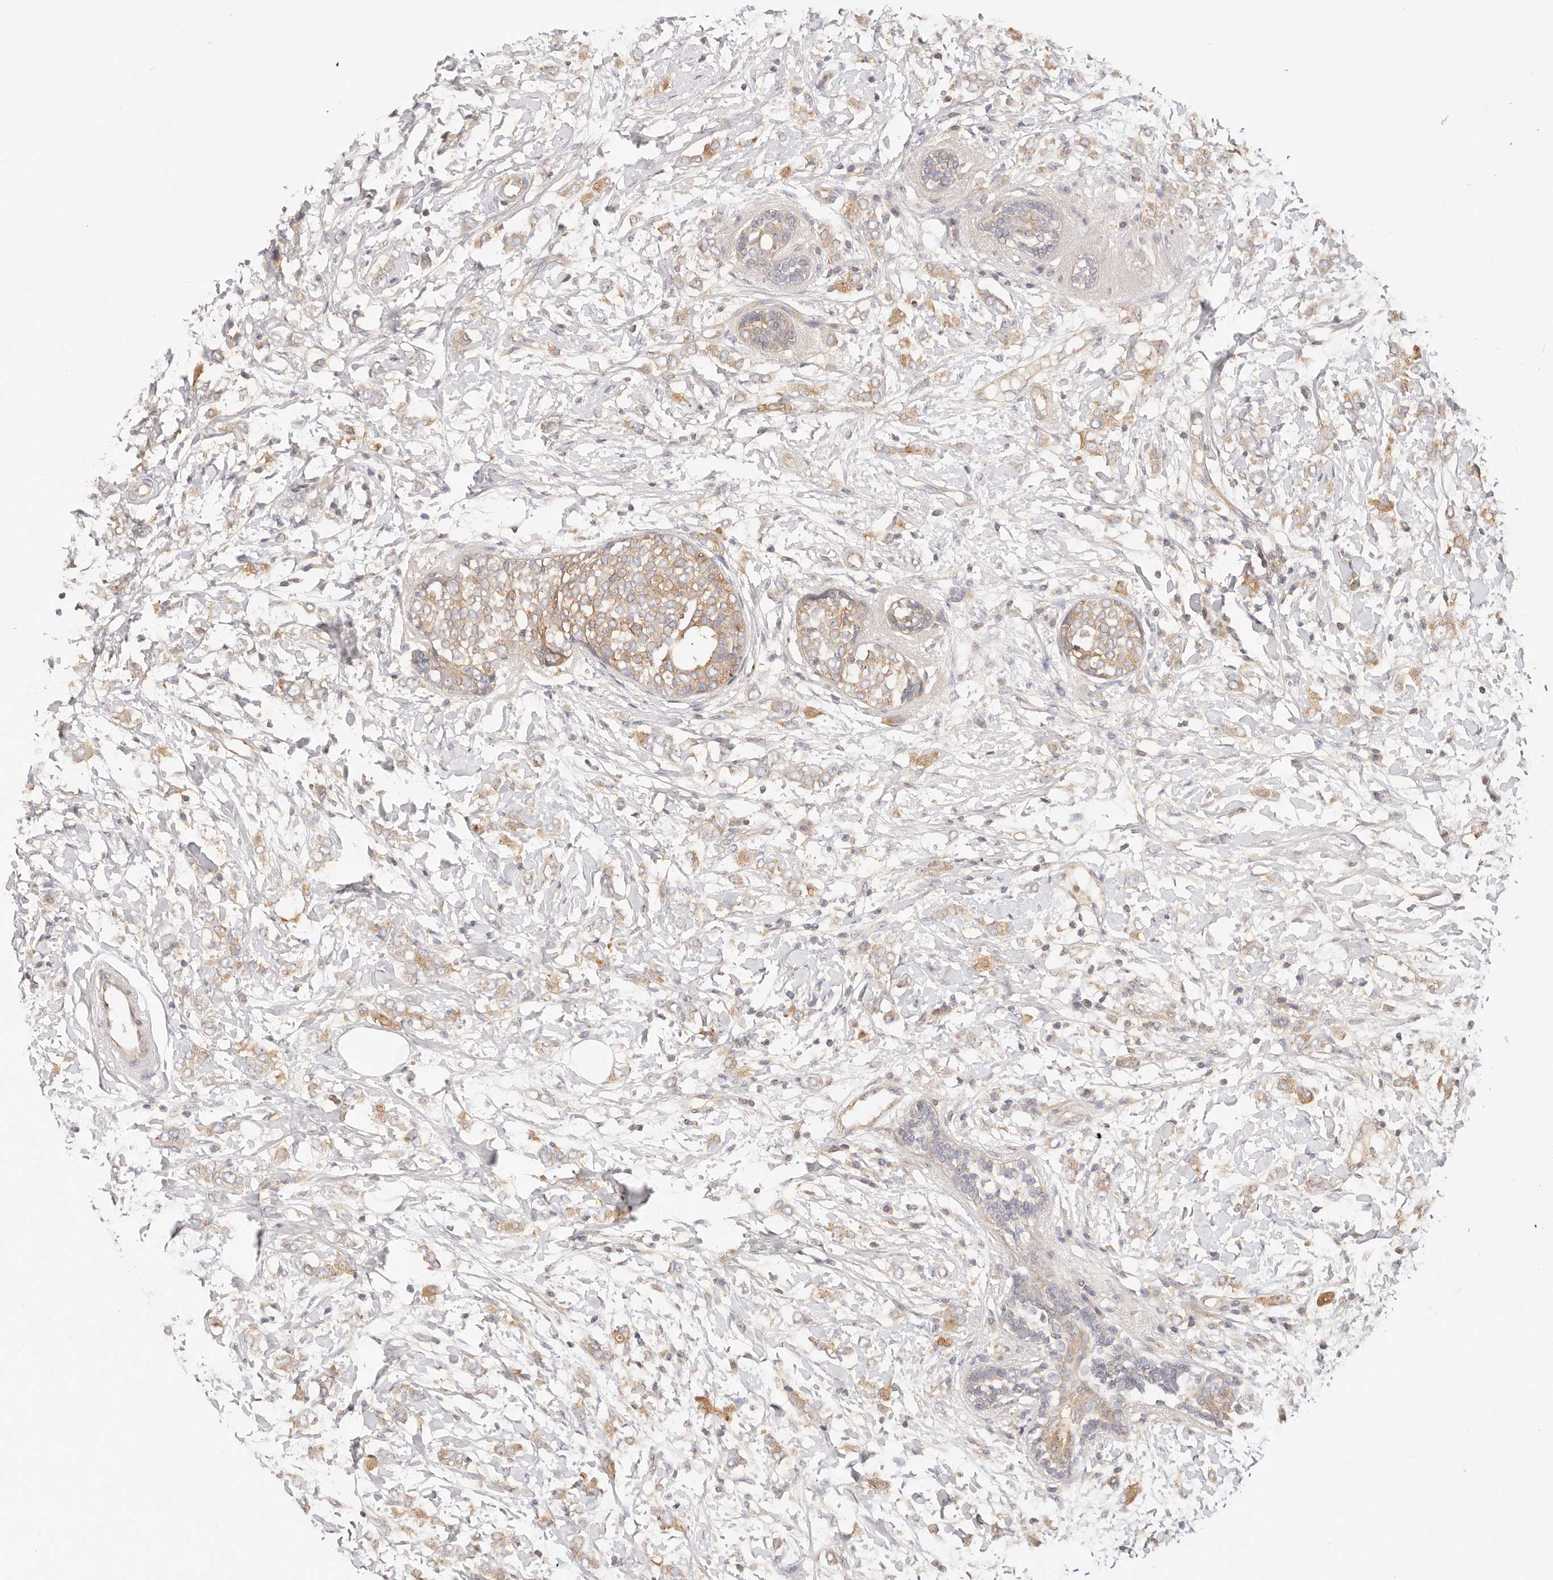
{"staining": {"intensity": "moderate", "quantity": "25%-75%", "location": "cytoplasmic/membranous"}, "tissue": "breast cancer", "cell_type": "Tumor cells", "image_type": "cancer", "snomed": [{"axis": "morphology", "description": "Normal tissue, NOS"}, {"axis": "morphology", "description": "Lobular carcinoma"}, {"axis": "topography", "description": "Breast"}], "caption": "Moderate cytoplasmic/membranous protein staining is seen in about 25%-75% of tumor cells in breast lobular carcinoma.", "gene": "KCMF1", "patient": {"sex": "female", "age": 47}}